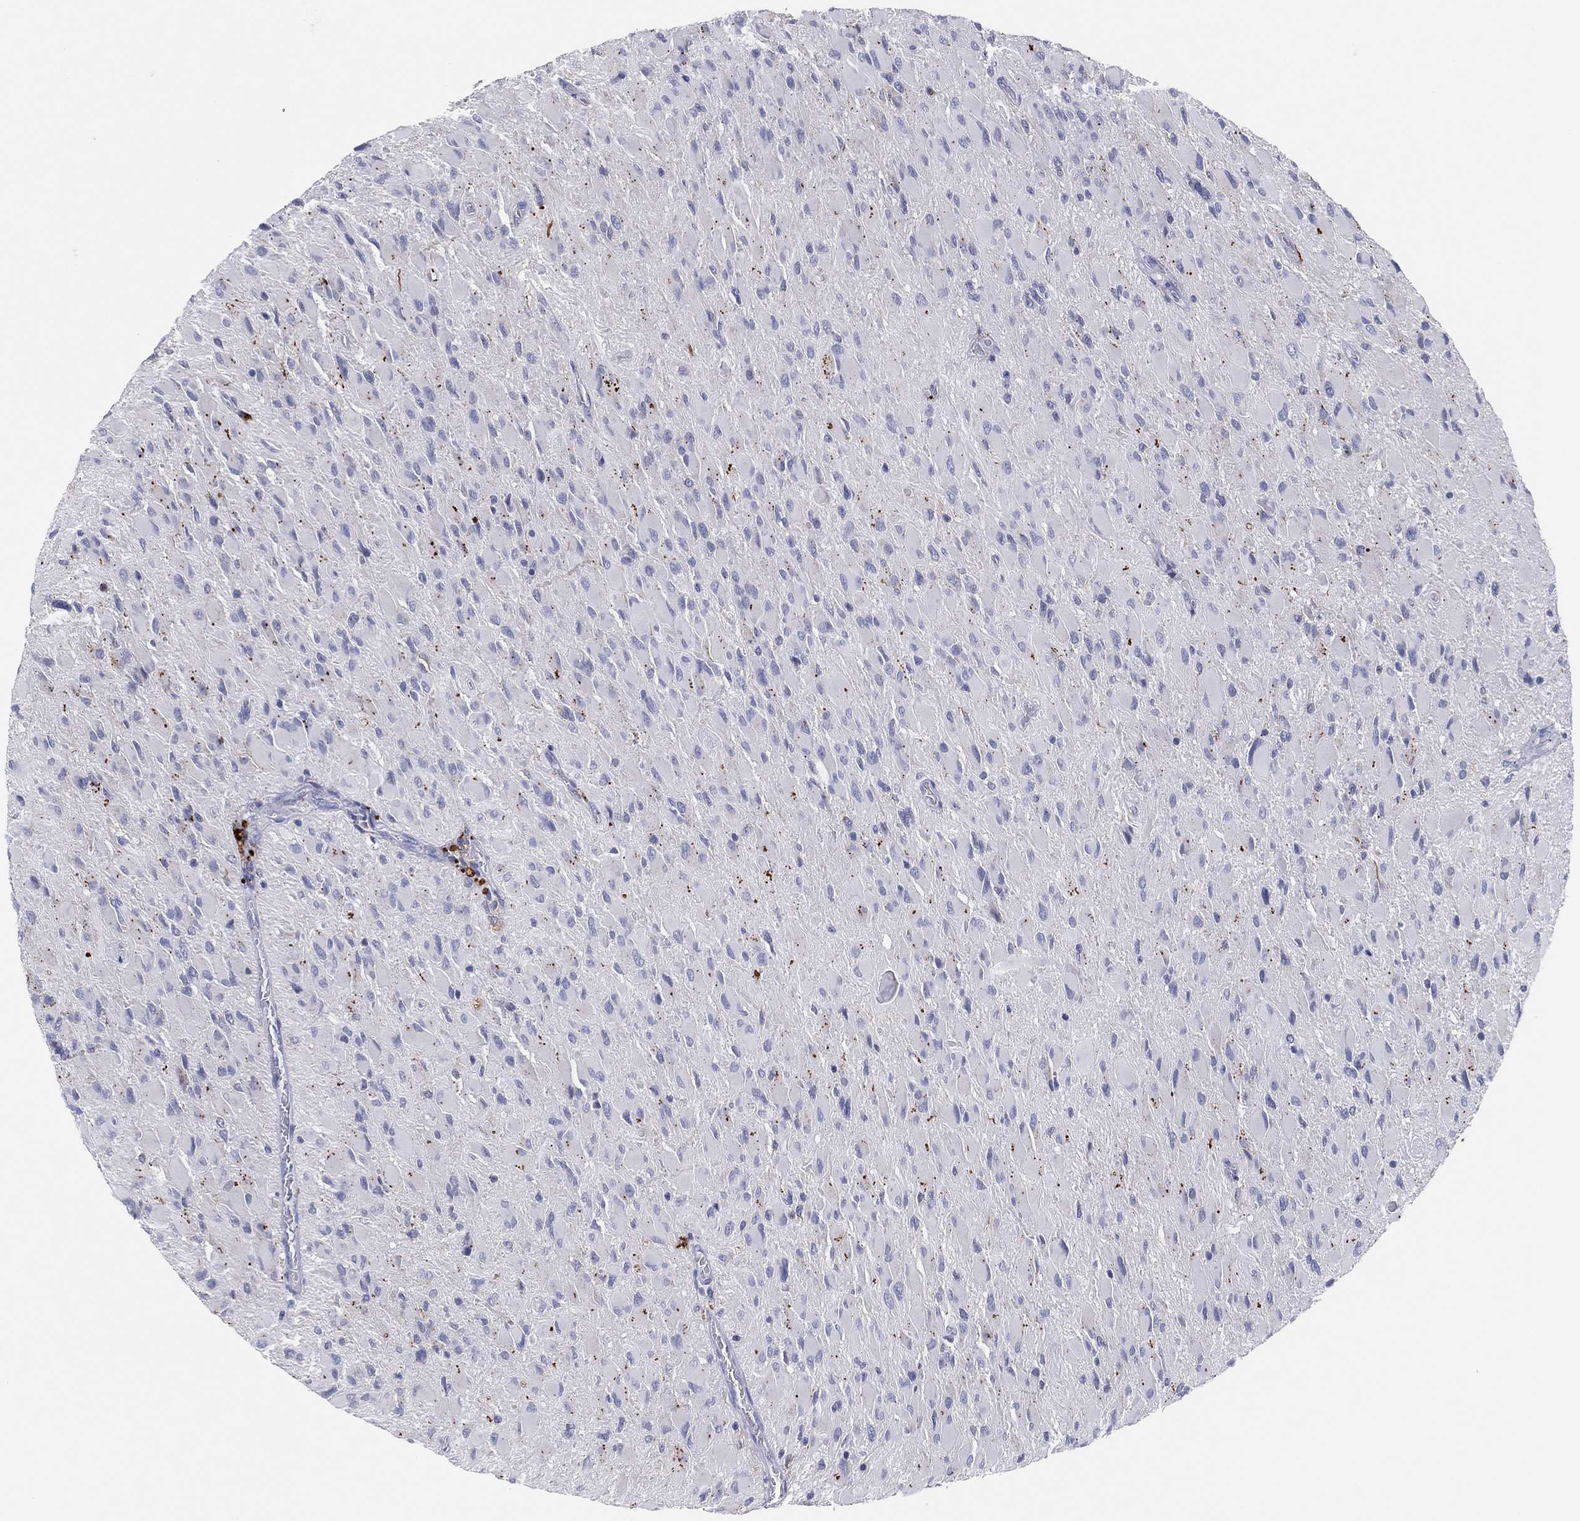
{"staining": {"intensity": "negative", "quantity": "none", "location": "none"}, "tissue": "glioma", "cell_type": "Tumor cells", "image_type": "cancer", "snomed": [{"axis": "morphology", "description": "Glioma, malignant, High grade"}, {"axis": "topography", "description": "Cerebral cortex"}], "caption": "An image of human malignant glioma (high-grade) is negative for staining in tumor cells.", "gene": "PLAC8", "patient": {"sex": "female", "age": 36}}